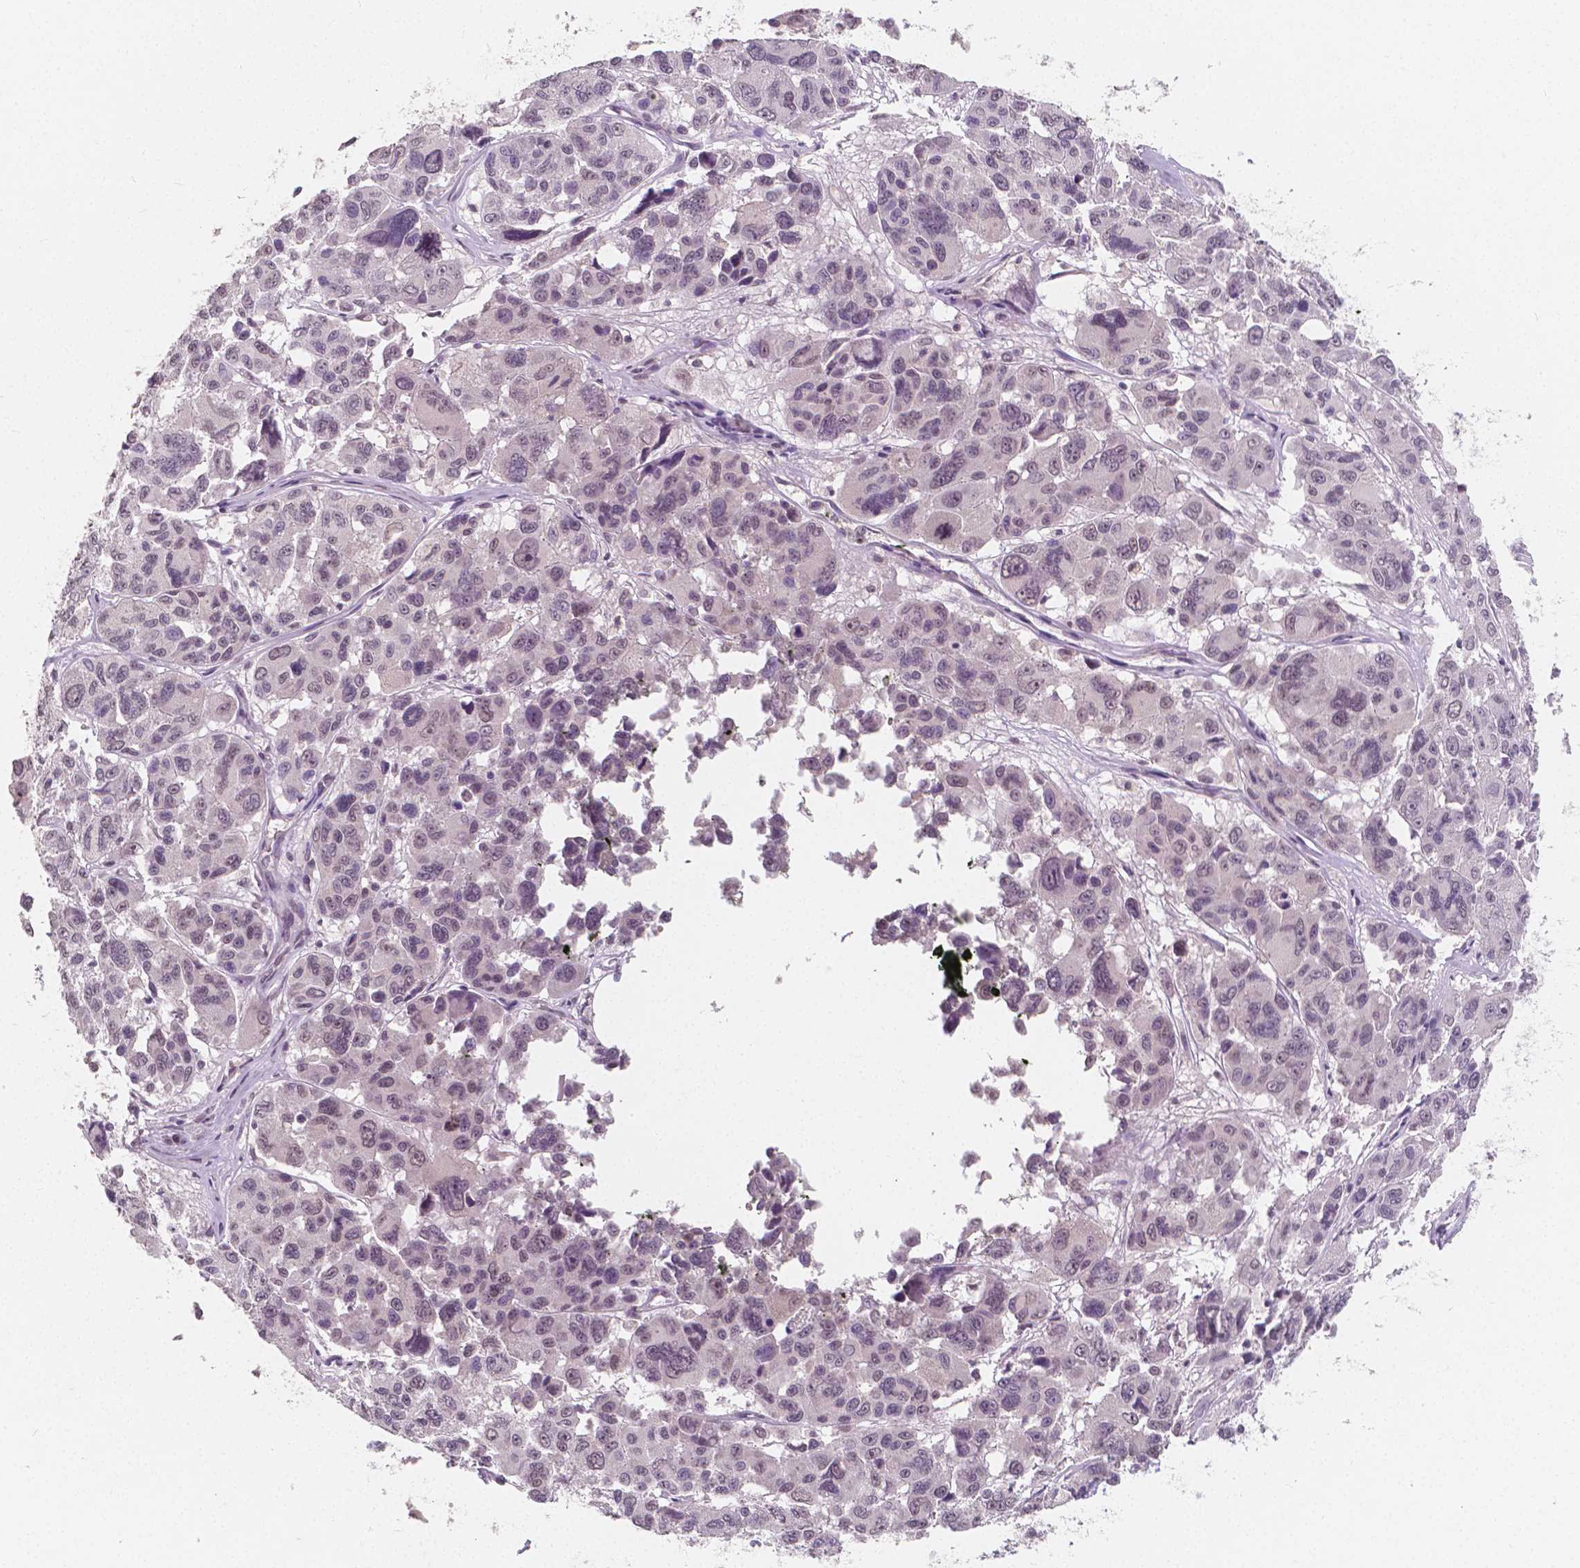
{"staining": {"intensity": "weak", "quantity": "<25%", "location": "nuclear"}, "tissue": "melanoma", "cell_type": "Tumor cells", "image_type": "cancer", "snomed": [{"axis": "morphology", "description": "Malignant melanoma, NOS"}, {"axis": "topography", "description": "Skin"}], "caption": "Malignant melanoma was stained to show a protein in brown. There is no significant positivity in tumor cells. (Brightfield microscopy of DAB IHC at high magnification).", "gene": "NOLC1", "patient": {"sex": "female", "age": 66}}